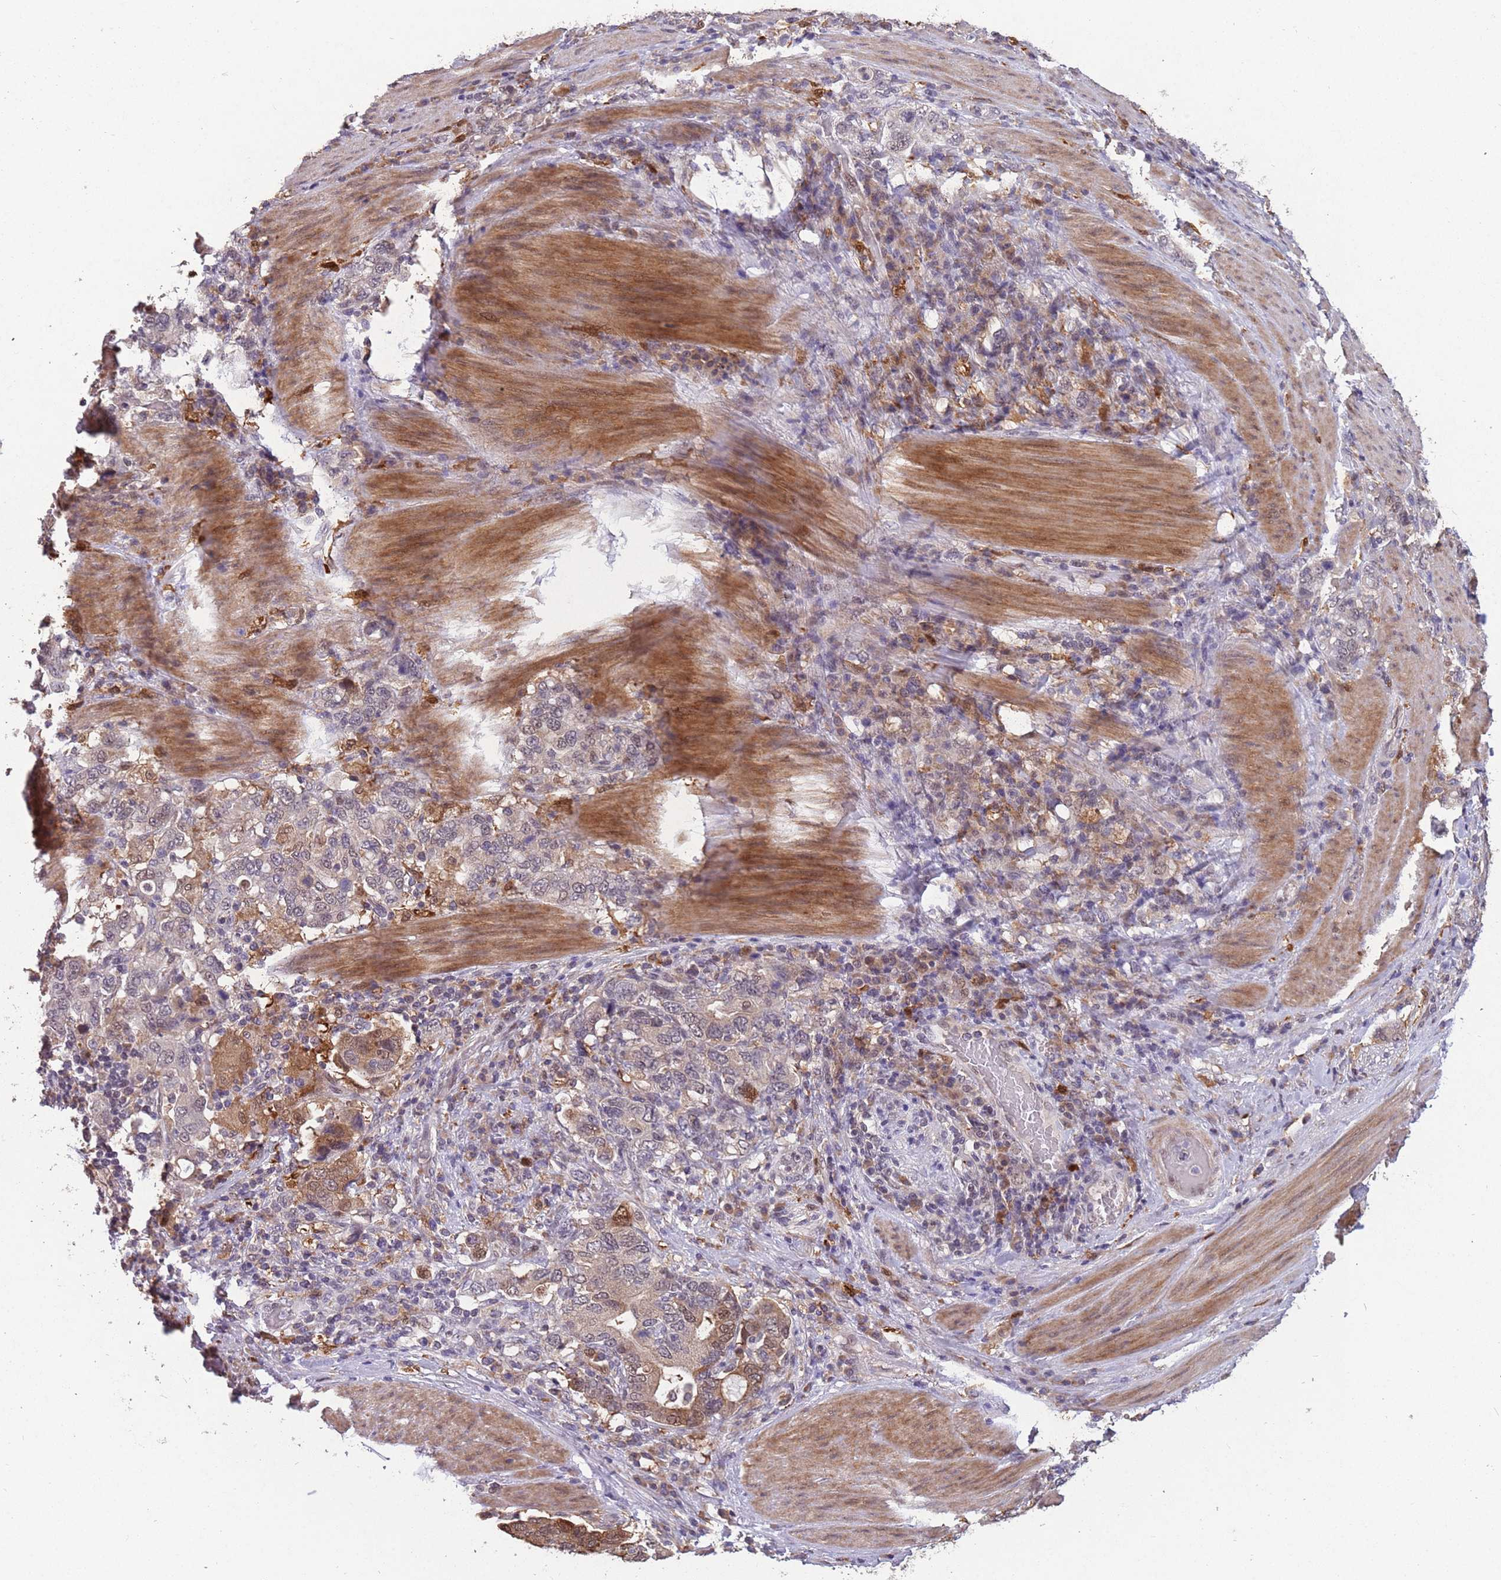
{"staining": {"intensity": "weak", "quantity": "<25%", "location": "cytoplasmic/membranous,nuclear"}, "tissue": "stomach cancer", "cell_type": "Tumor cells", "image_type": "cancer", "snomed": [{"axis": "morphology", "description": "Adenocarcinoma, NOS"}, {"axis": "topography", "description": "Stomach, upper"}, {"axis": "topography", "description": "Stomach"}], "caption": "The photomicrograph demonstrates no significant positivity in tumor cells of stomach cancer.", "gene": "ZNF639", "patient": {"sex": "male", "age": 62}}